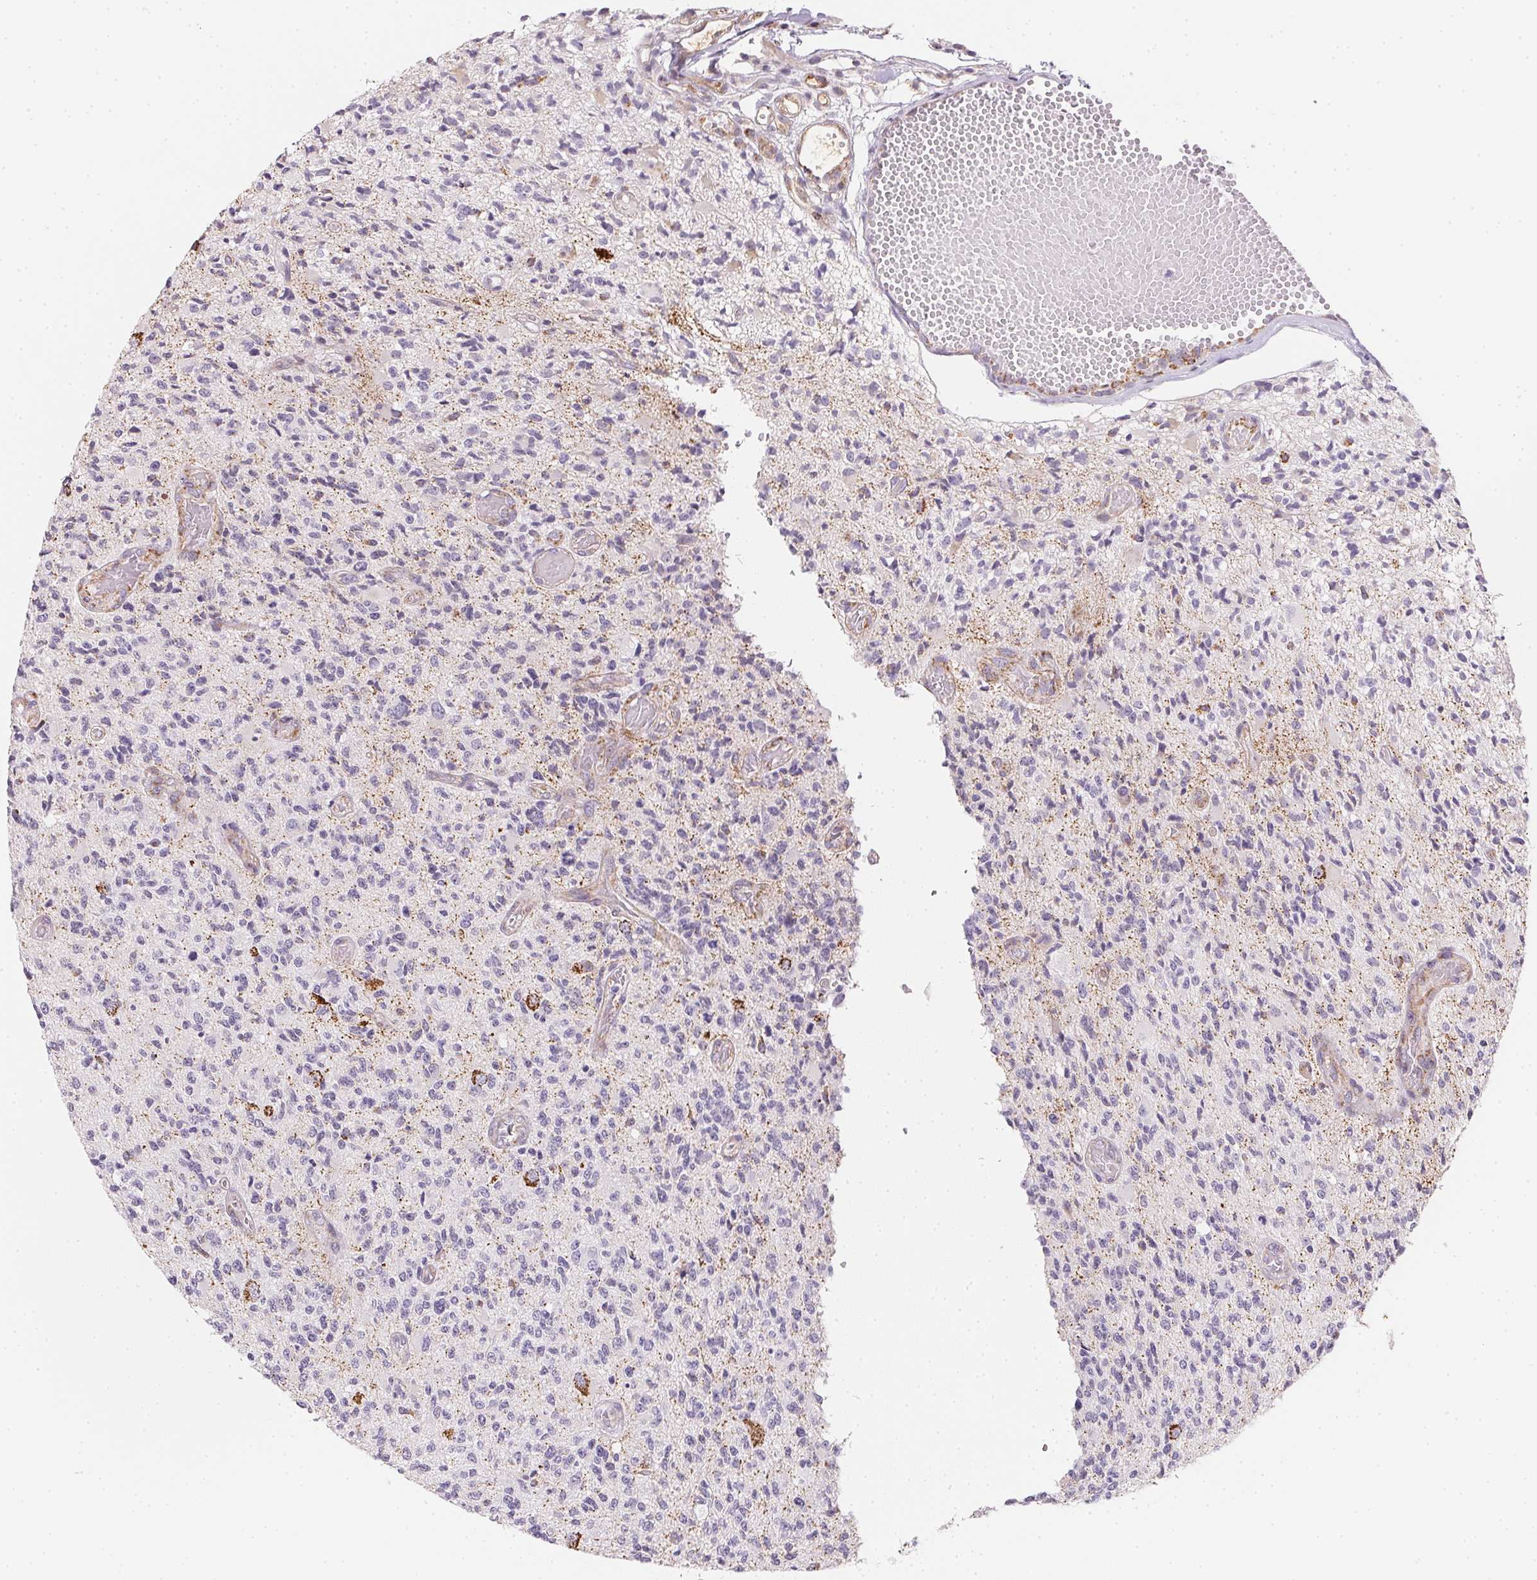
{"staining": {"intensity": "negative", "quantity": "none", "location": "none"}, "tissue": "glioma", "cell_type": "Tumor cells", "image_type": "cancer", "snomed": [{"axis": "morphology", "description": "Glioma, malignant, High grade"}, {"axis": "topography", "description": "Brain"}], "caption": "A histopathology image of human glioma is negative for staining in tumor cells.", "gene": "GIPC2", "patient": {"sex": "female", "age": 63}}